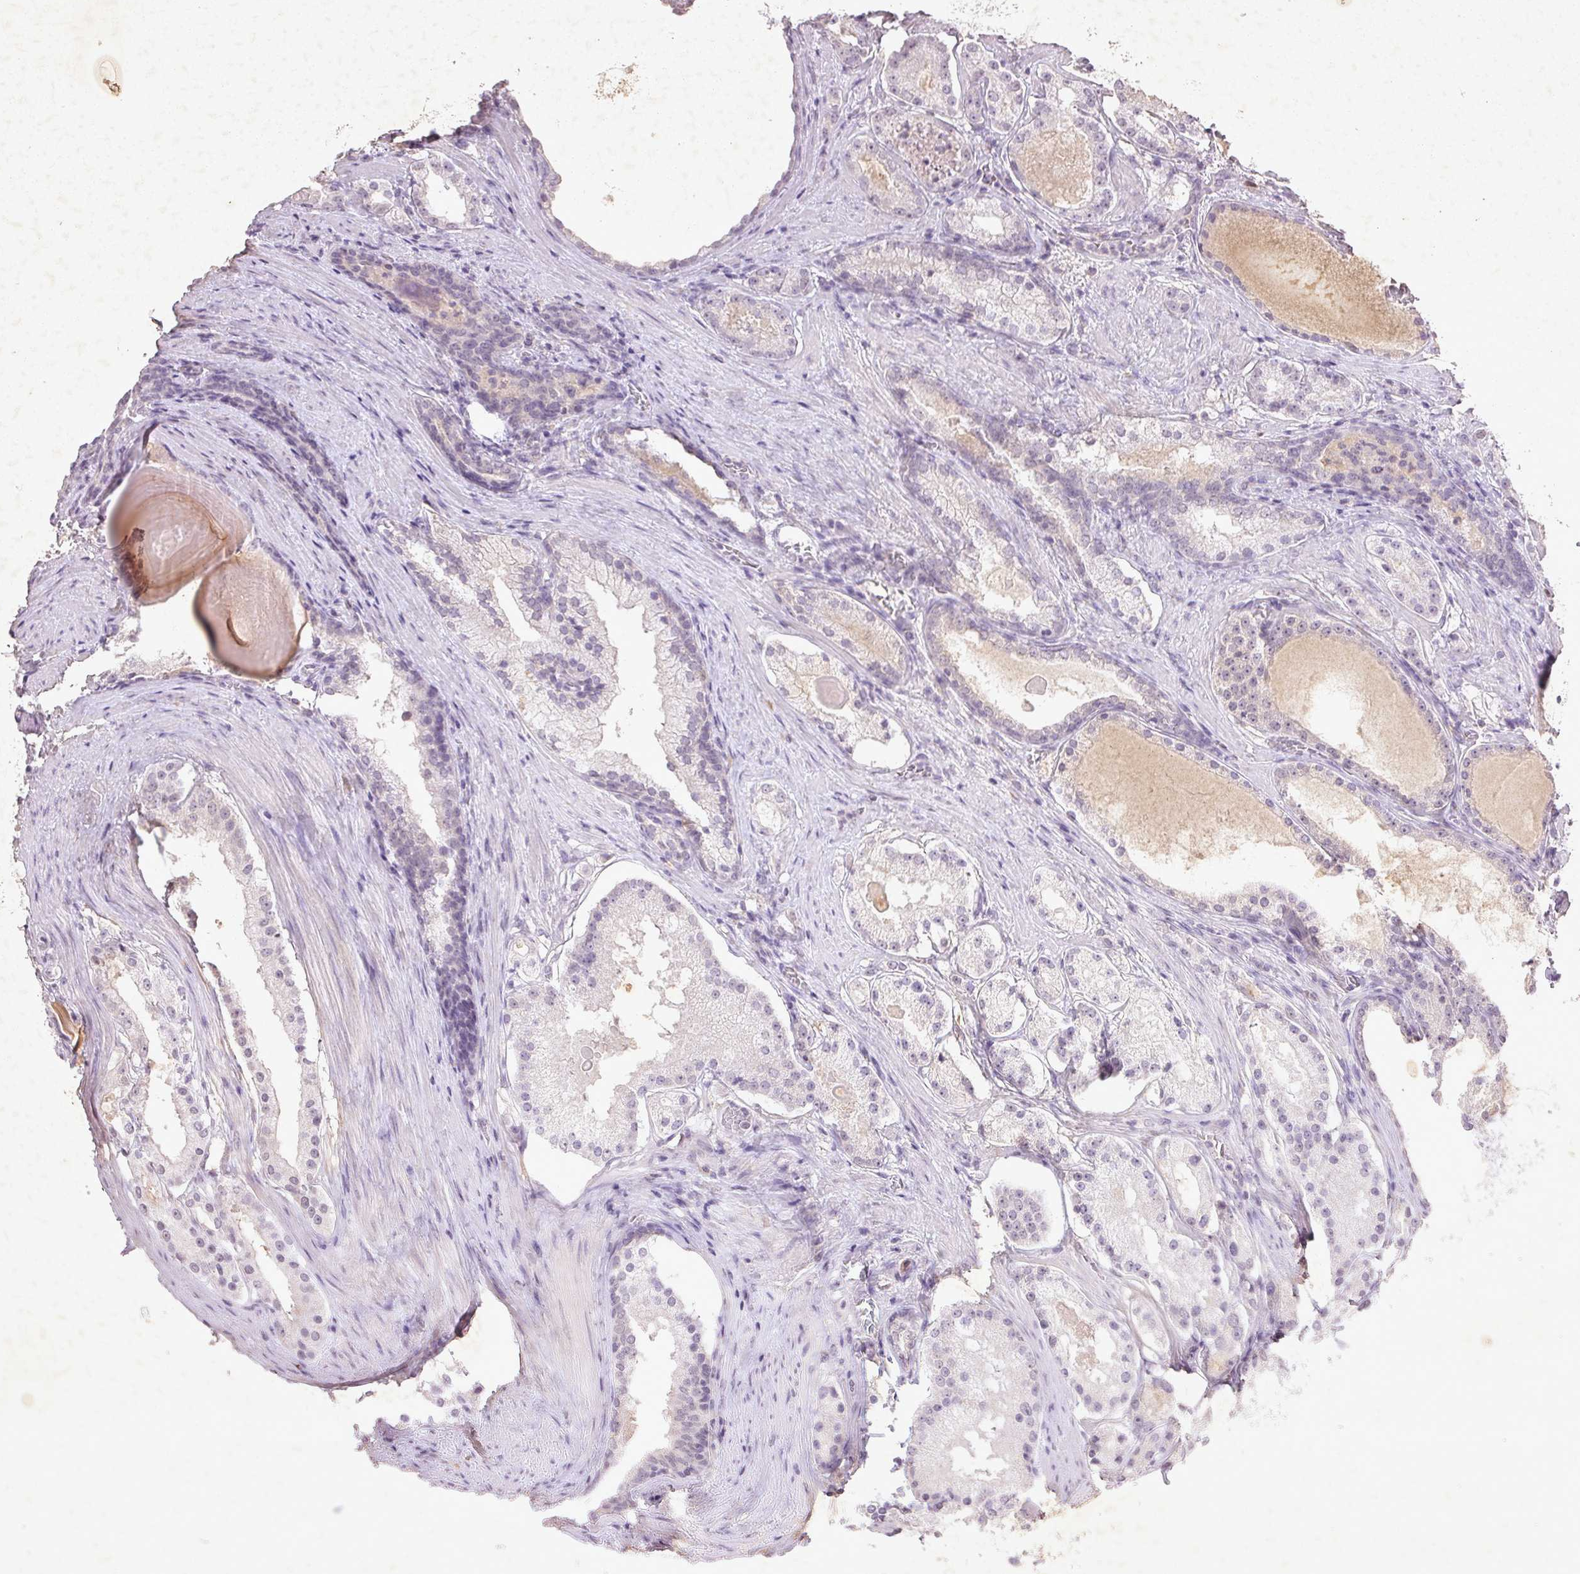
{"staining": {"intensity": "negative", "quantity": "none", "location": "none"}, "tissue": "prostate cancer", "cell_type": "Tumor cells", "image_type": "cancer", "snomed": [{"axis": "morphology", "description": "Adenocarcinoma, Low grade"}, {"axis": "topography", "description": "Prostate"}], "caption": "Low-grade adenocarcinoma (prostate) stained for a protein using IHC demonstrates no positivity tumor cells.", "gene": "FAM168B", "patient": {"sex": "male", "age": 57}}